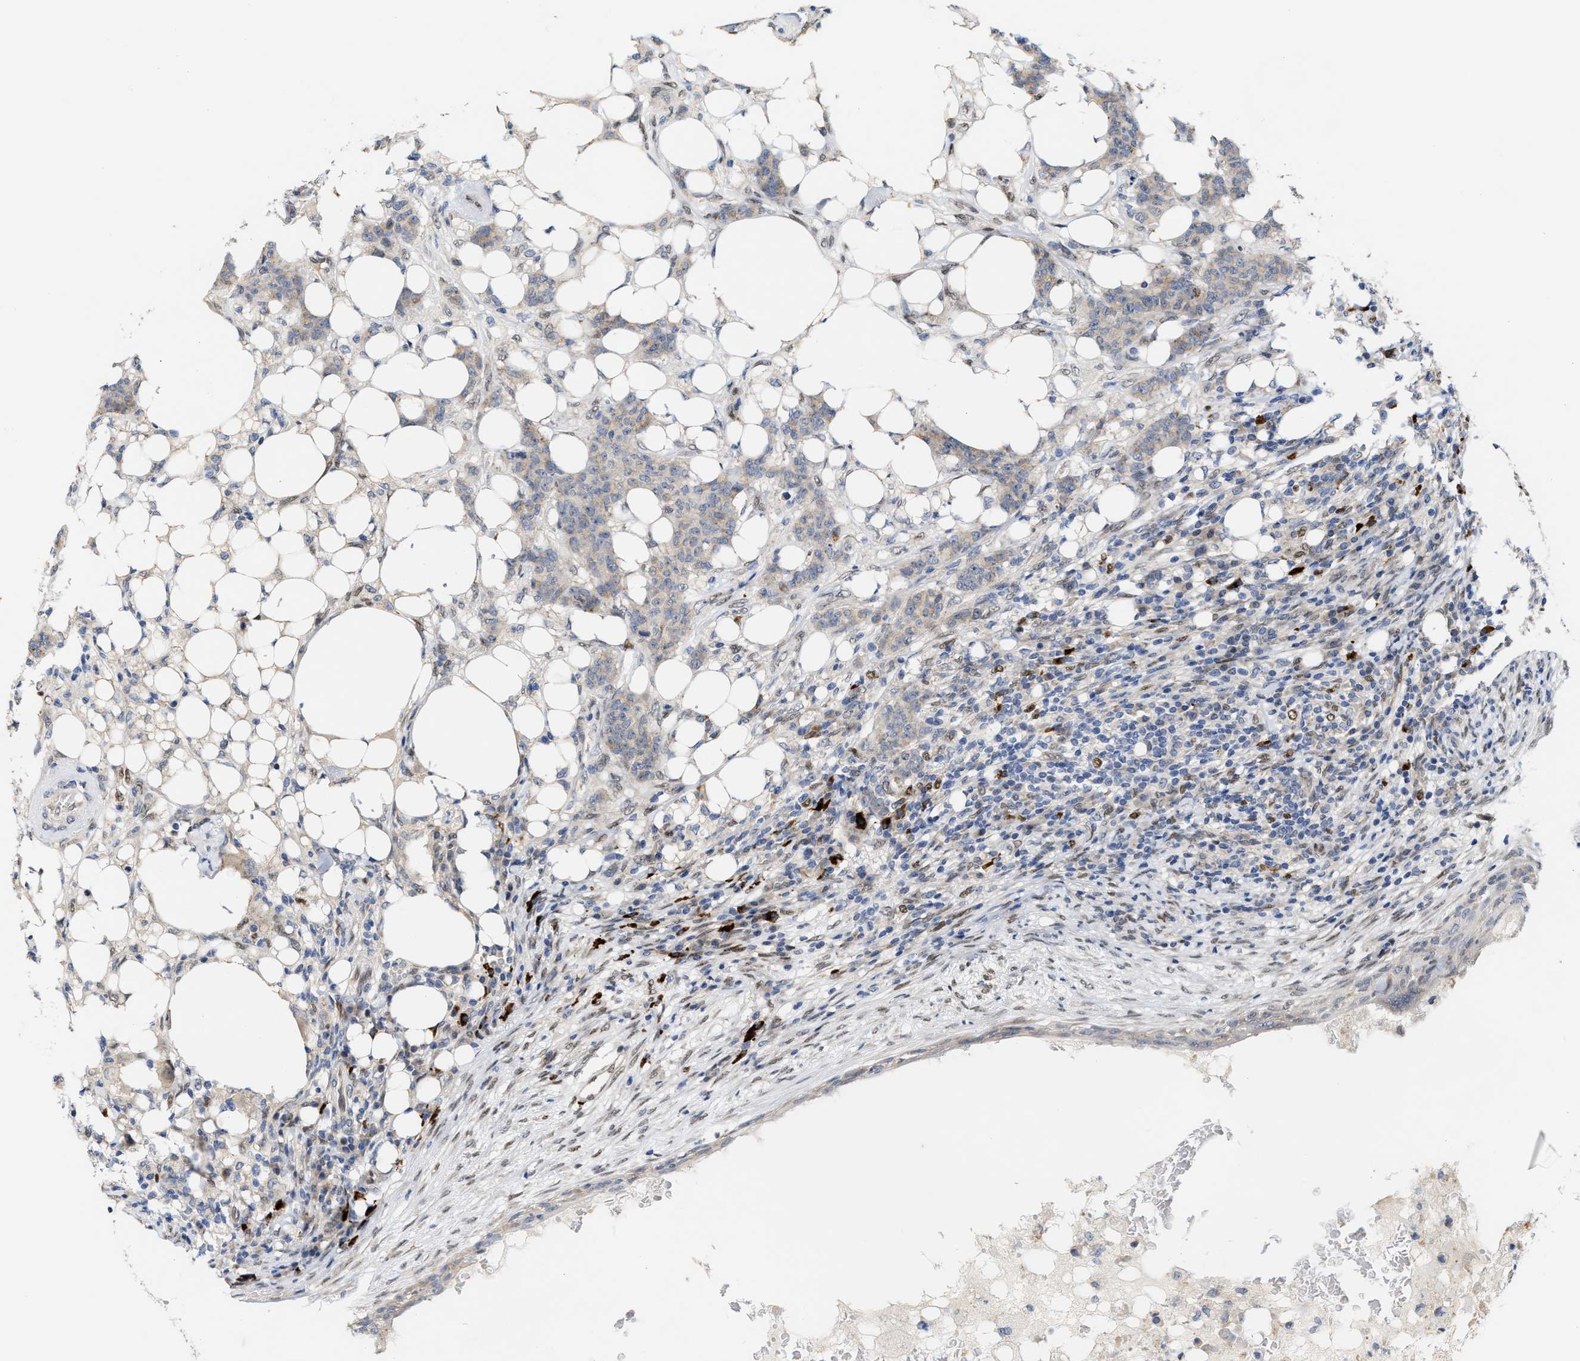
{"staining": {"intensity": "weak", "quantity": "<25%", "location": "cytoplasmic/membranous"}, "tissue": "breast cancer", "cell_type": "Tumor cells", "image_type": "cancer", "snomed": [{"axis": "morphology", "description": "Duct carcinoma"}, {"axis": "topography", "description": "Breast"}], "caption": "High magnification brightfield microscopy of breast cancer (intraductal carcinoma) stained with DAB (brown) and counterstained with hematoxylin (blue): tumor cells show no significant positivity. Nuclei are stained in blue.", "gene": "TCF4", "patient": {"sex": "female", "age": 40}}